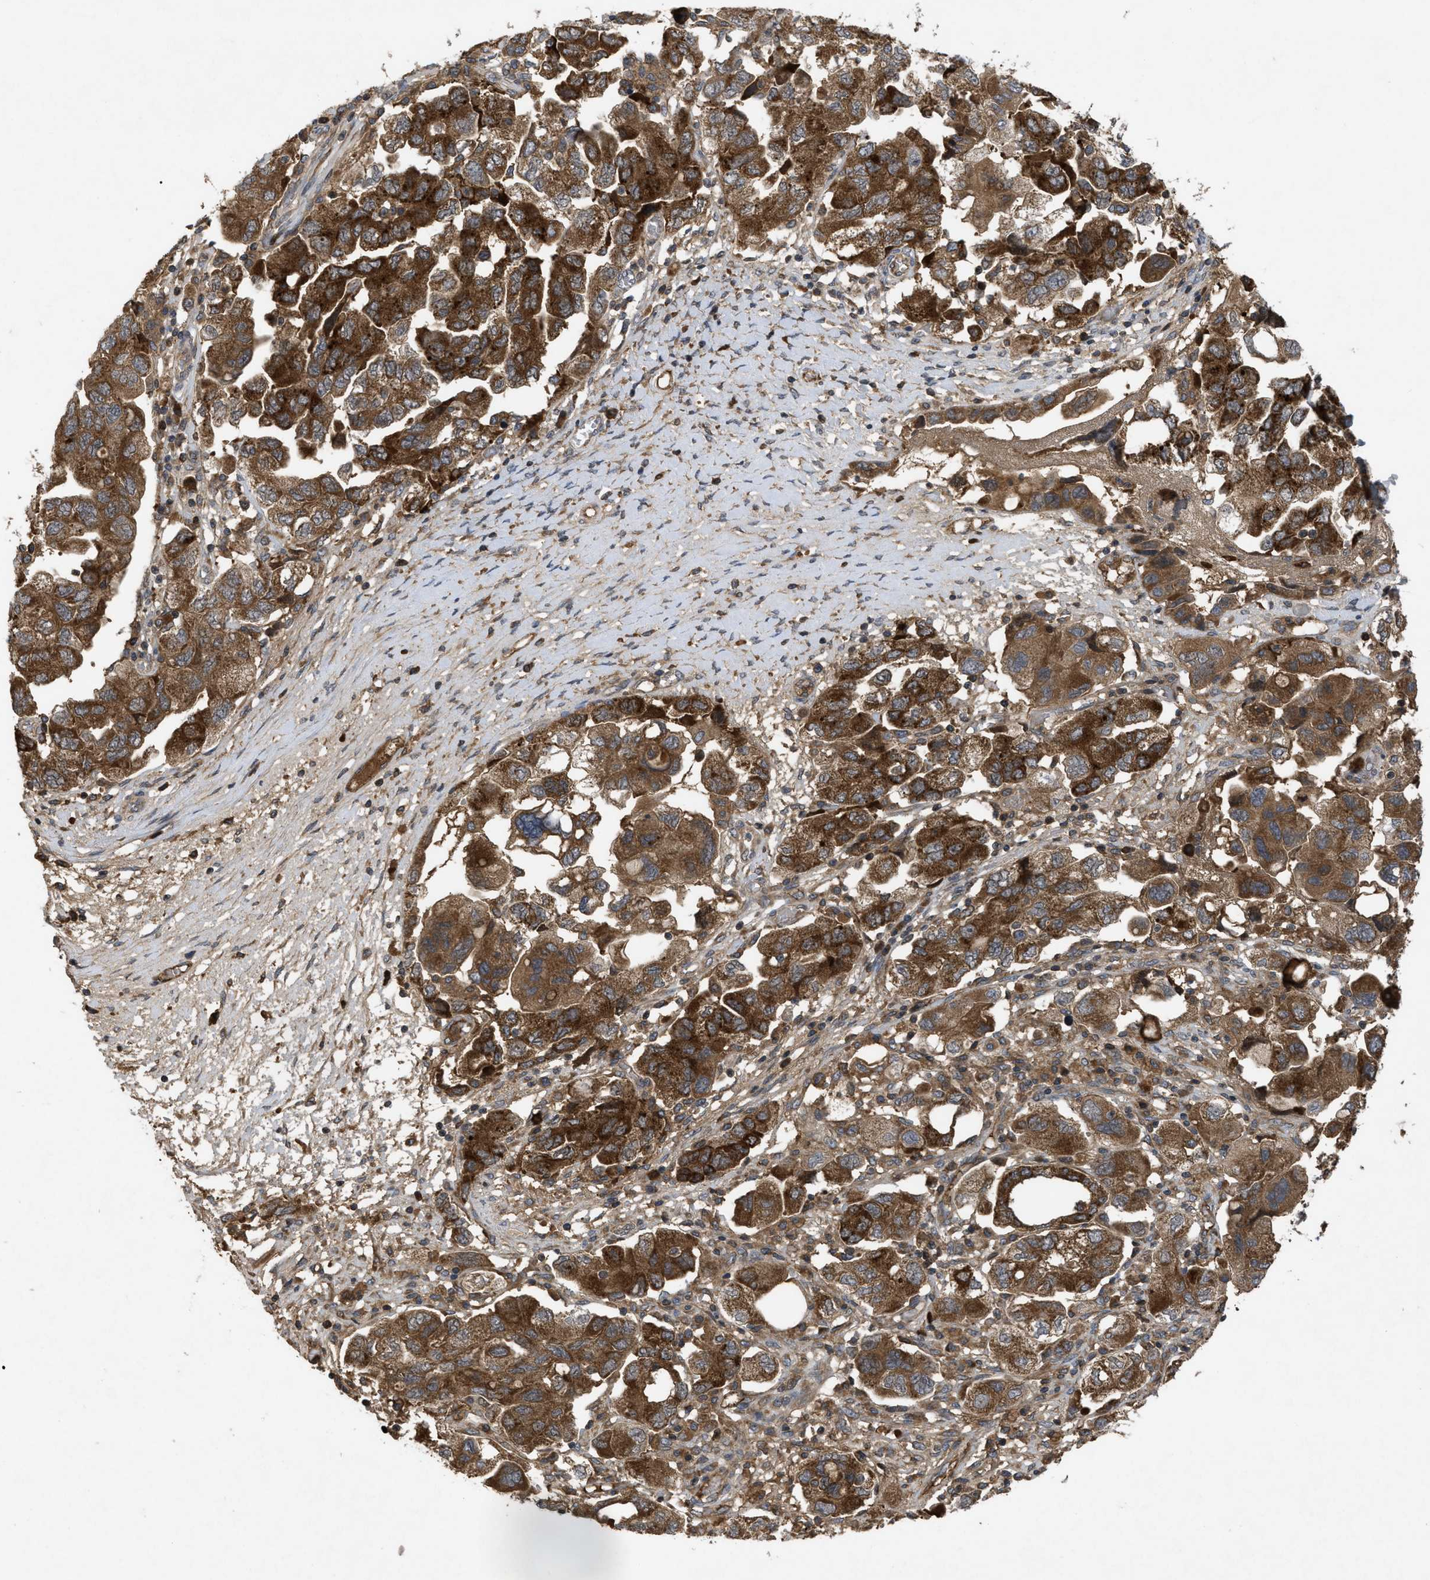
{"staining": {"intensity": "strong", "quantity": ">75%", "location": "cytoplasmic/membranous"}, "tissue": "ovarian cancer", "cell_type": "Tumor cells", "image_type": "cancer", "snomed": [{"axis": "morphology", "description": "Carcinoma, NOS"}, {"axis": "morphology", "description": "Cystadenocarcinoma, serous, NOS"}, {"axis": "topography", "description": "Ovary"}], "caption": "Immunohistochemistry (DAB (3,3'-diaminobenzidine)) staining of ovarian serous cystadenocarcinoma exhibits strong cytoplasmic/membranous protein staining in about >75% of tumor cells. Nuclei are stained in blue.", "gene": "RAB2A", "patient": {"sex": "female", "age": 69}}